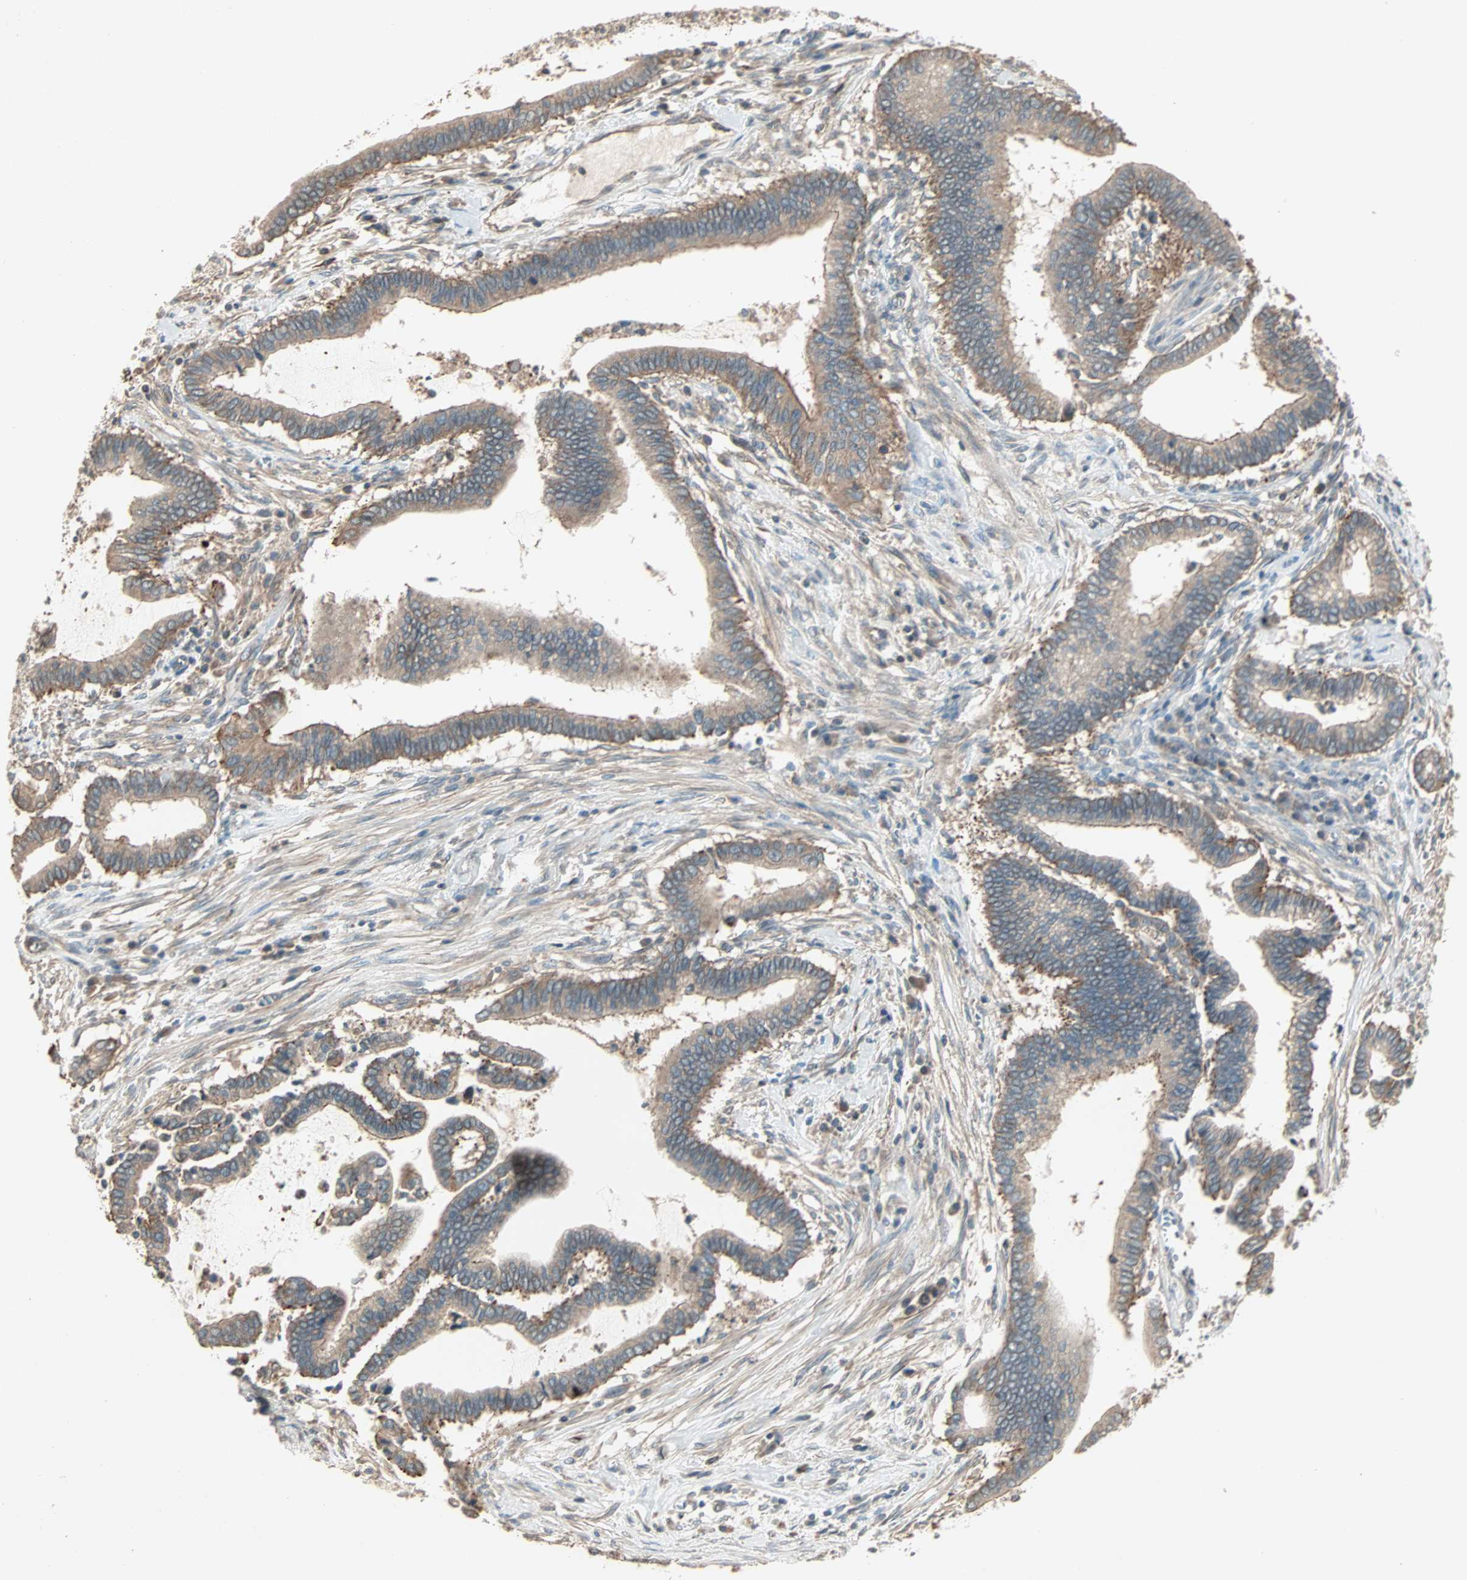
{"staining": {"intensity": "moderate", "quantity": ">75%", "location": "cytoplasmic/membranous"}, "tissue": "cervical cancer", "cell_type": "Tumor cells", "image_type": "cancer", "snomed": [{"axis": "morphology", "description": "Adenocarcinoma, NOS"}, {"axis": "topography", "description": "Cervix"}], "caption": "High-power microscopy captured an immunohistochemistry (IHC) image of cervical cancer (adenocarcinoma), revealing moderate cytoplasmic/membranous staining in approximately >75% of tumor cells.", "gene": "MAP3K21", "patient": {"sex": "female", "age": 44}}